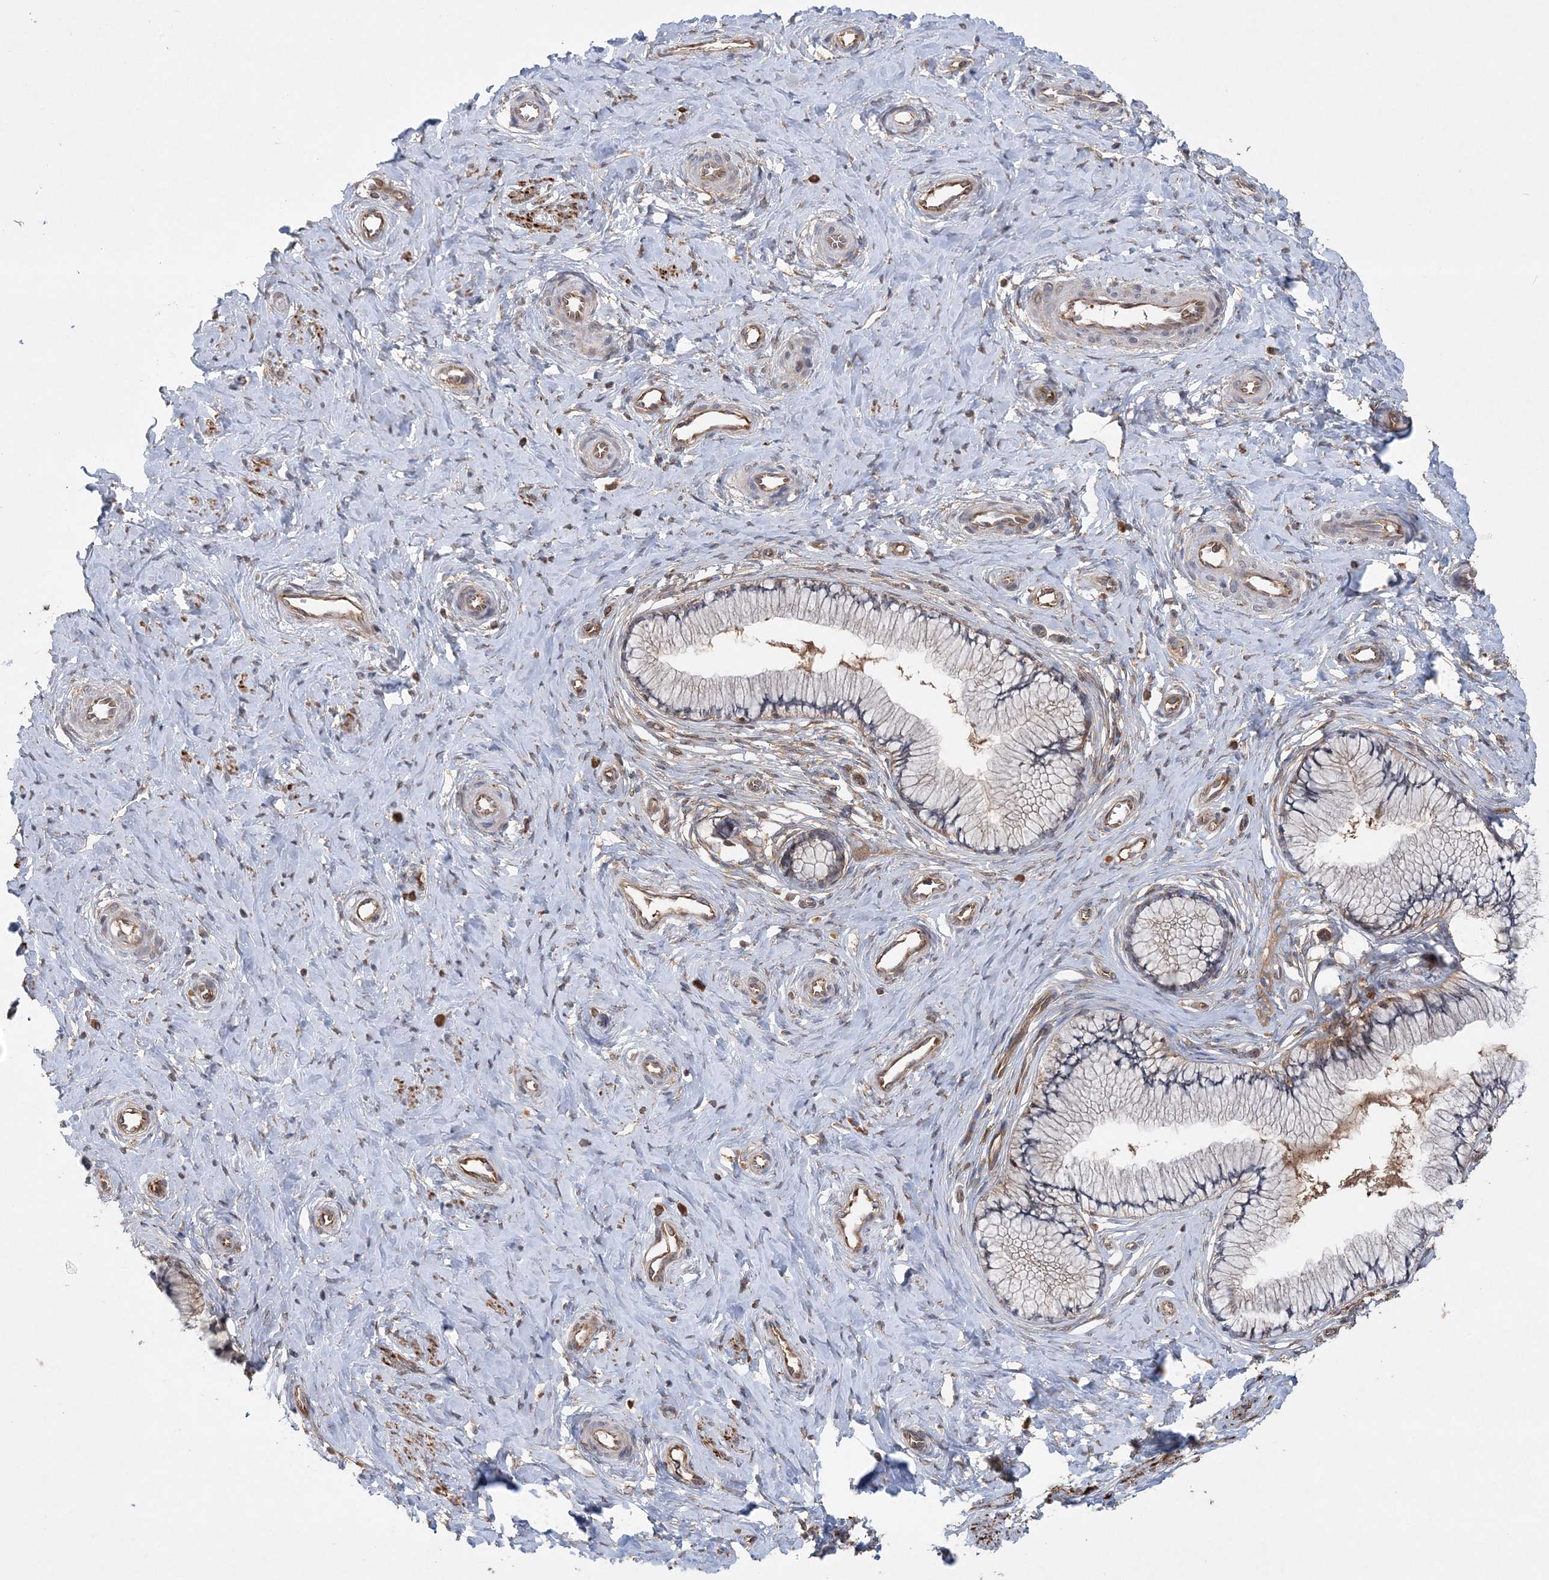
{"staining": {"intensity": "moderate", "quantity": "25%-75%", "location": "cytoplasmic/membranous"}, "tissue": "cervix", "cell_type": "Glandular cells", "image_type": "normal", "snomed": [{"axis": "morphology", "description": "Normal tissue, NOS"}, {"axis": "topography", "description": "Cervix"}], "caption": "Immunohistochemical staining of benign human cervix reveals moderate cytoplasmic/membranous protein staining in about 25%-75% of glandular cells.", "gene": "ACAP2", "patient": {"sex": "female", "age": 36}}